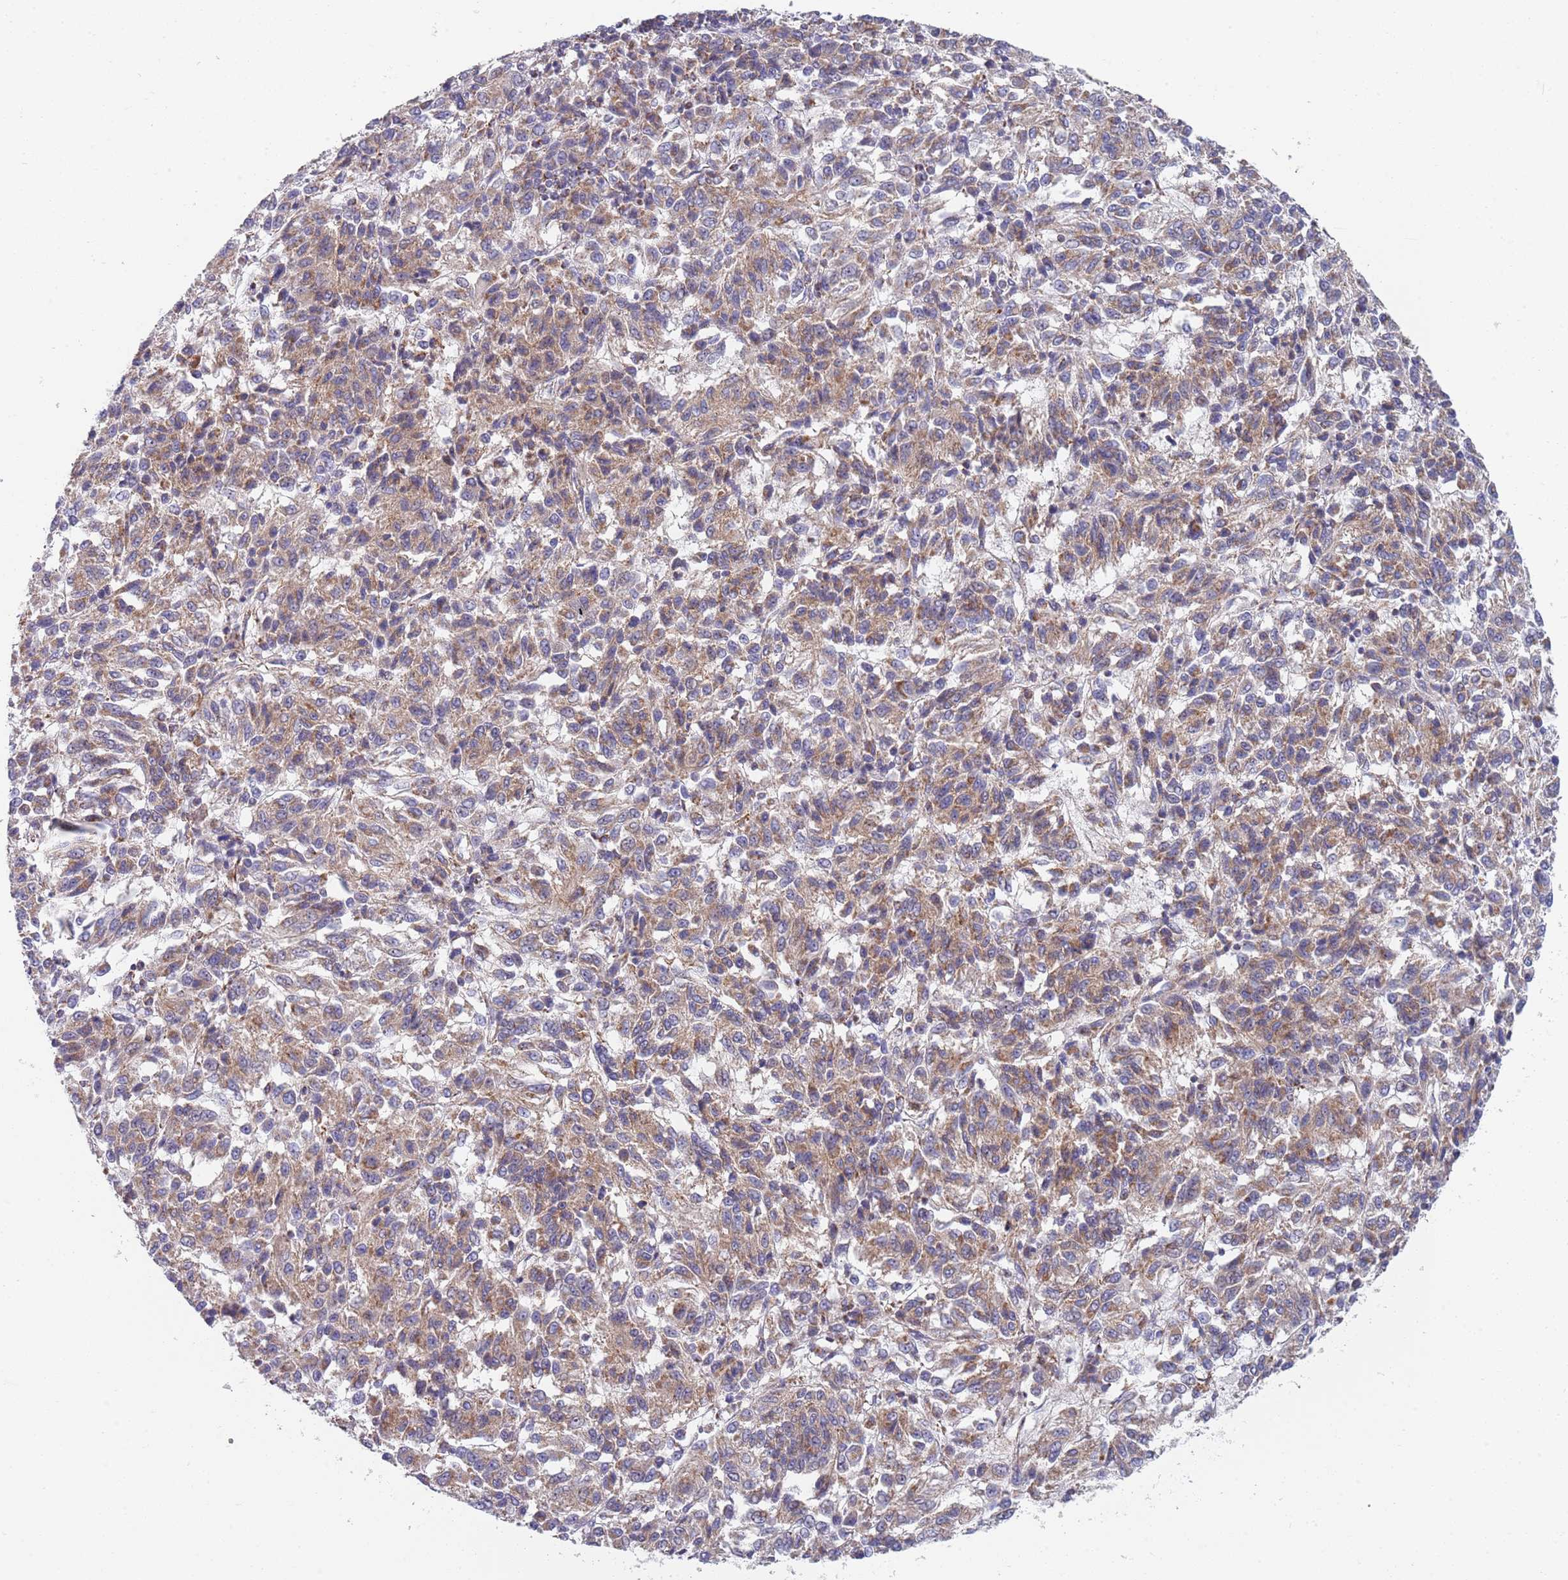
{"staining": {"intensity": "moderate", "quantity": ">75%", "location": "cytoplasmic/membranous"}, "tissue": "melanoma", "cell_type": "Tumor cells", "image_type": "cancer", "snomed": [{"axis": "morphology", "description": "Malignant melanoma, Metastatic site"}, {"axis": "topography", "description": "Lung"}], "caption": "A high-resolution histopathology image shows IHC staining of malignant melanoma (metastatic site), which demonstrates moderate cytoplasmic/membranous staining in about >75% of tumor cells.", "gene": "PWWP3A", "patient": {"sex": "male", "age": 64}}